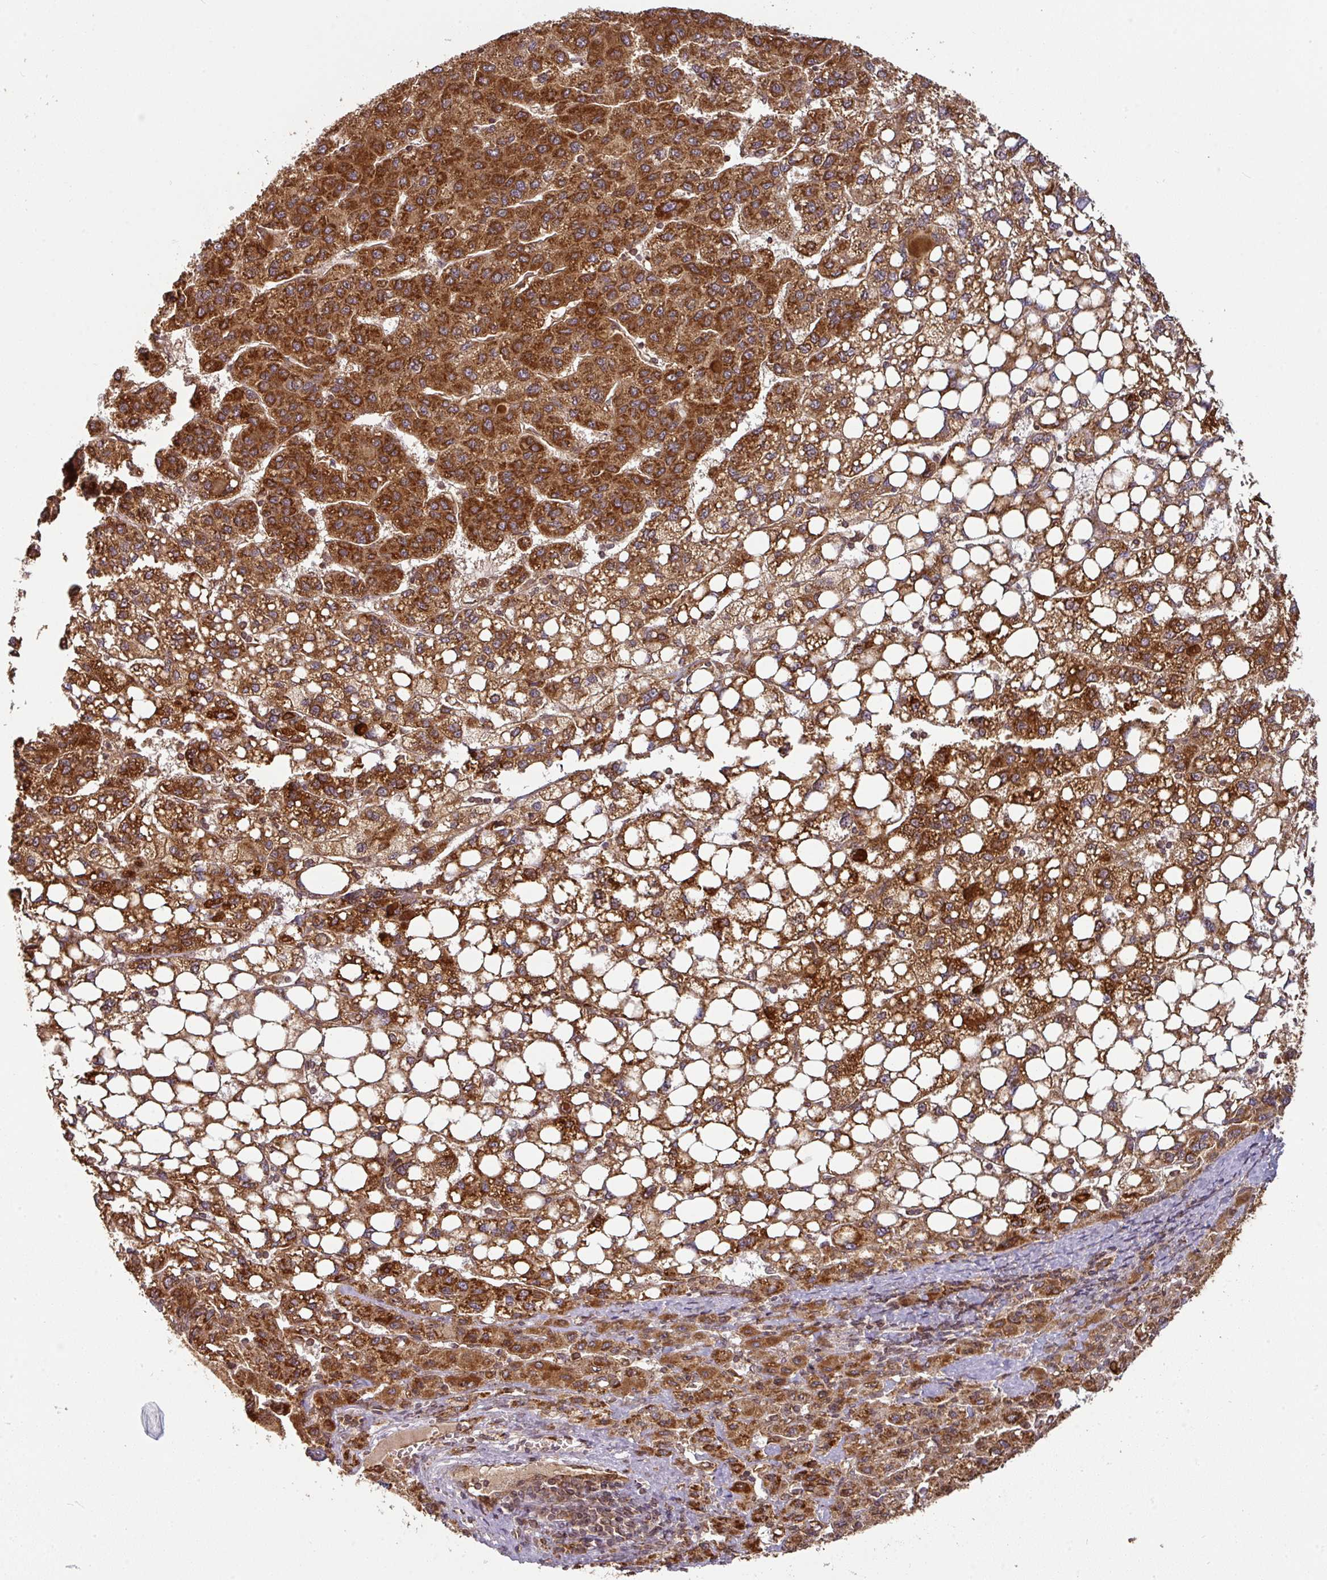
{"staining": {"intensity": "strong", "quantity": ">75%", "location": "cytoplasmic/membranous"}, "tissue": "liver cancer", "cell_type": "Tumor cells", "image_type": "cancer", "snomed": [{"axis": "morphology", "description": "Carcinoma, Hepatocellular, NOS"}, {"axis": "topography", "description": "Liver"}], "caption": "Hepatocellular carcinoma (liver) tissue reveals strong cytoplasmic/membranous expression in approximately >75% of tumor cells, visualized by immunohistochemistry. (Stains: DAB (3,3'-diaminobenzidine) in brown, nuclei in blue, Microscopy: brightfield microscopy at high magnification).", "gene": "TRAP1", "patient": {"sex": "female", "age": 82}}